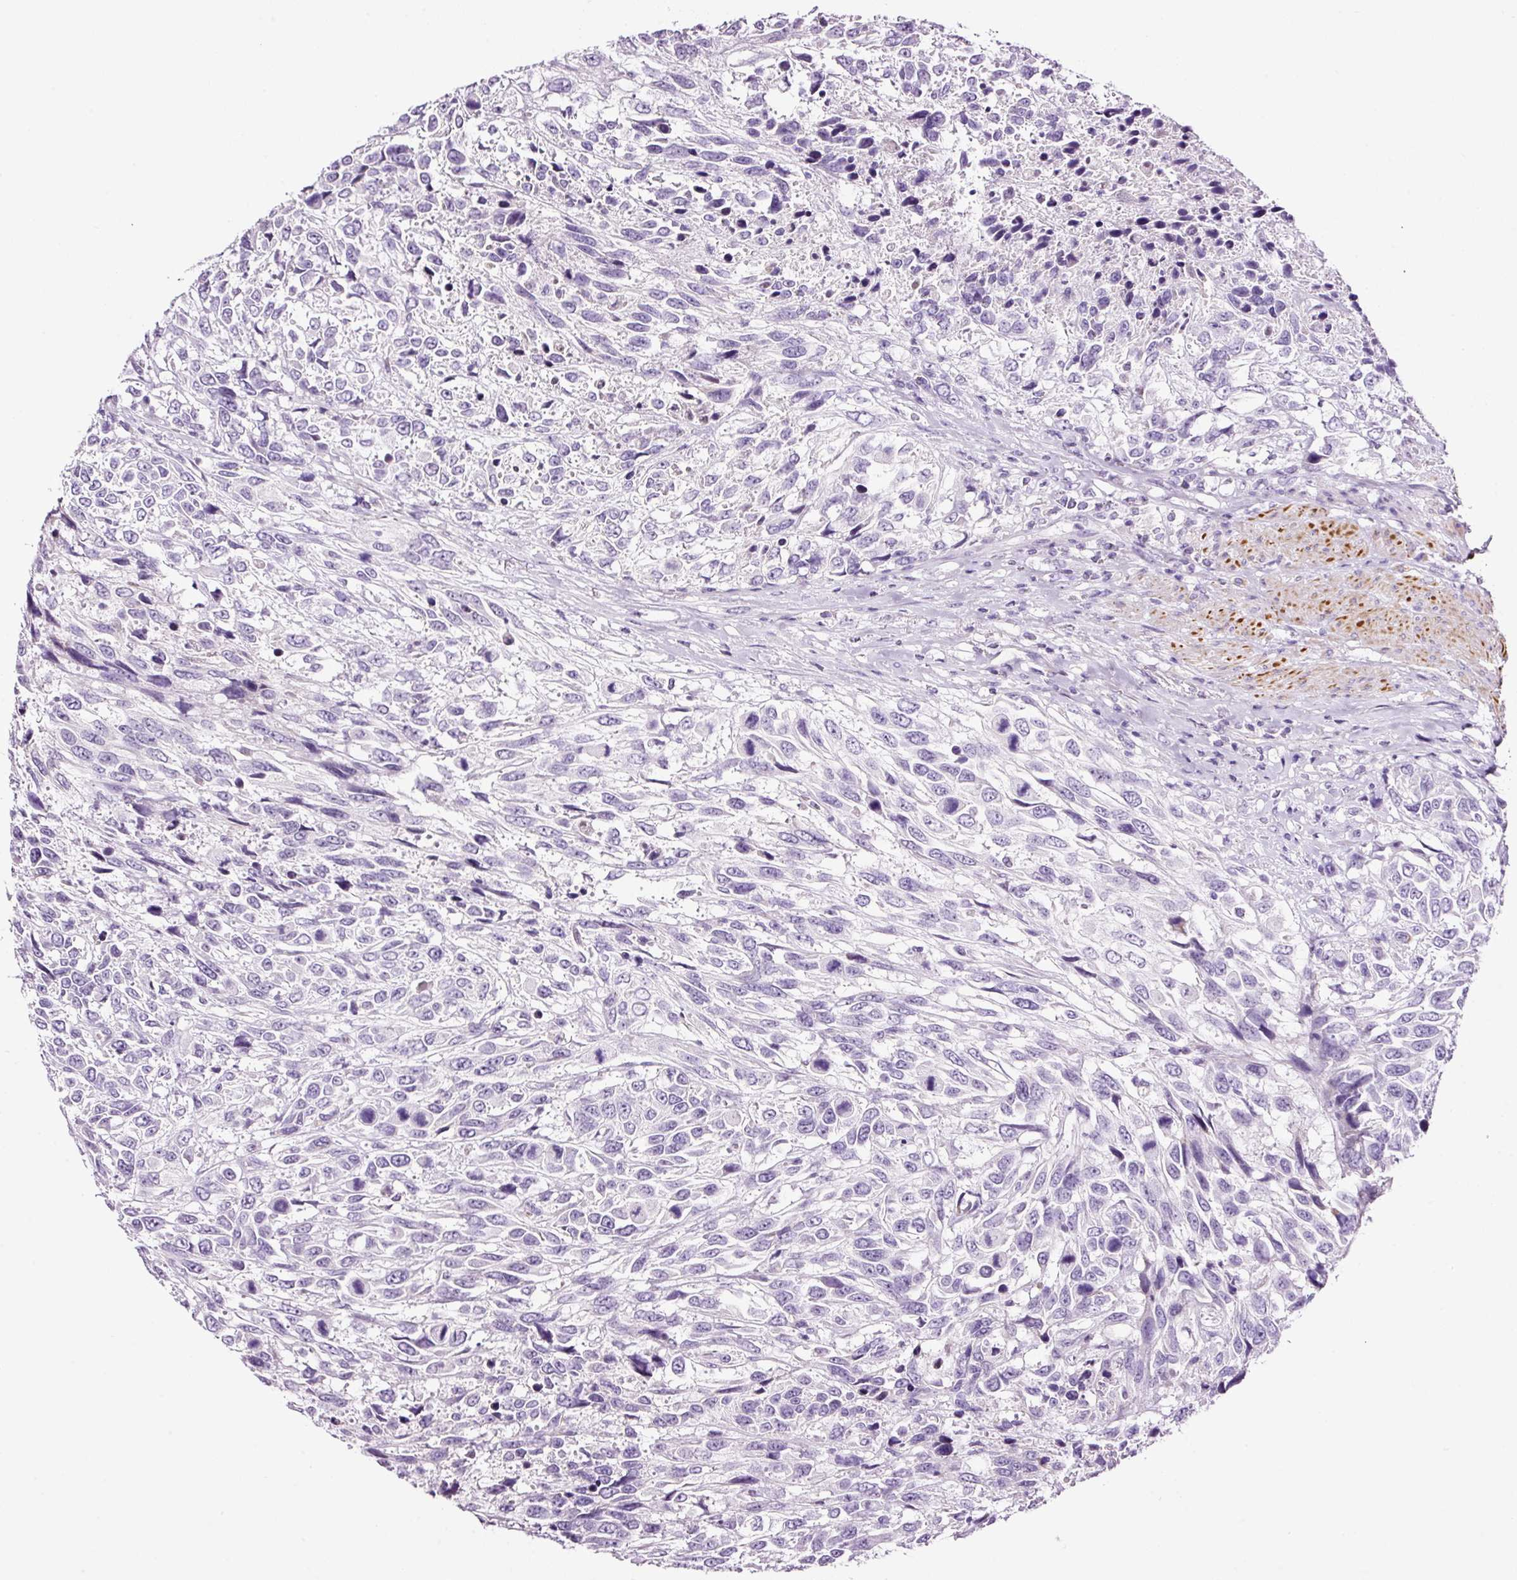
{"staining": {"intensity": "negative", "quantity": "none", "location": "none"}, "tissue": "urothelial cancer", "cell_type": "Tumor cells", "image_type": "cancer", "snomed": [{"axis": "morphology", "description": "Urothelial carcinoma, High grade"}, {"axis": "topography", "description": "Urinary bladder"}], "caption": "Histopathology image shows no protein staining in tumor cells of urothelial cancer tissue. (Brightfield microscopy of DAB (3,3'-diaminobenzidine) immunohistochemistry at high magnification).", "gene": "RTF2", "patient": {"sex": "female", "age": 70}}